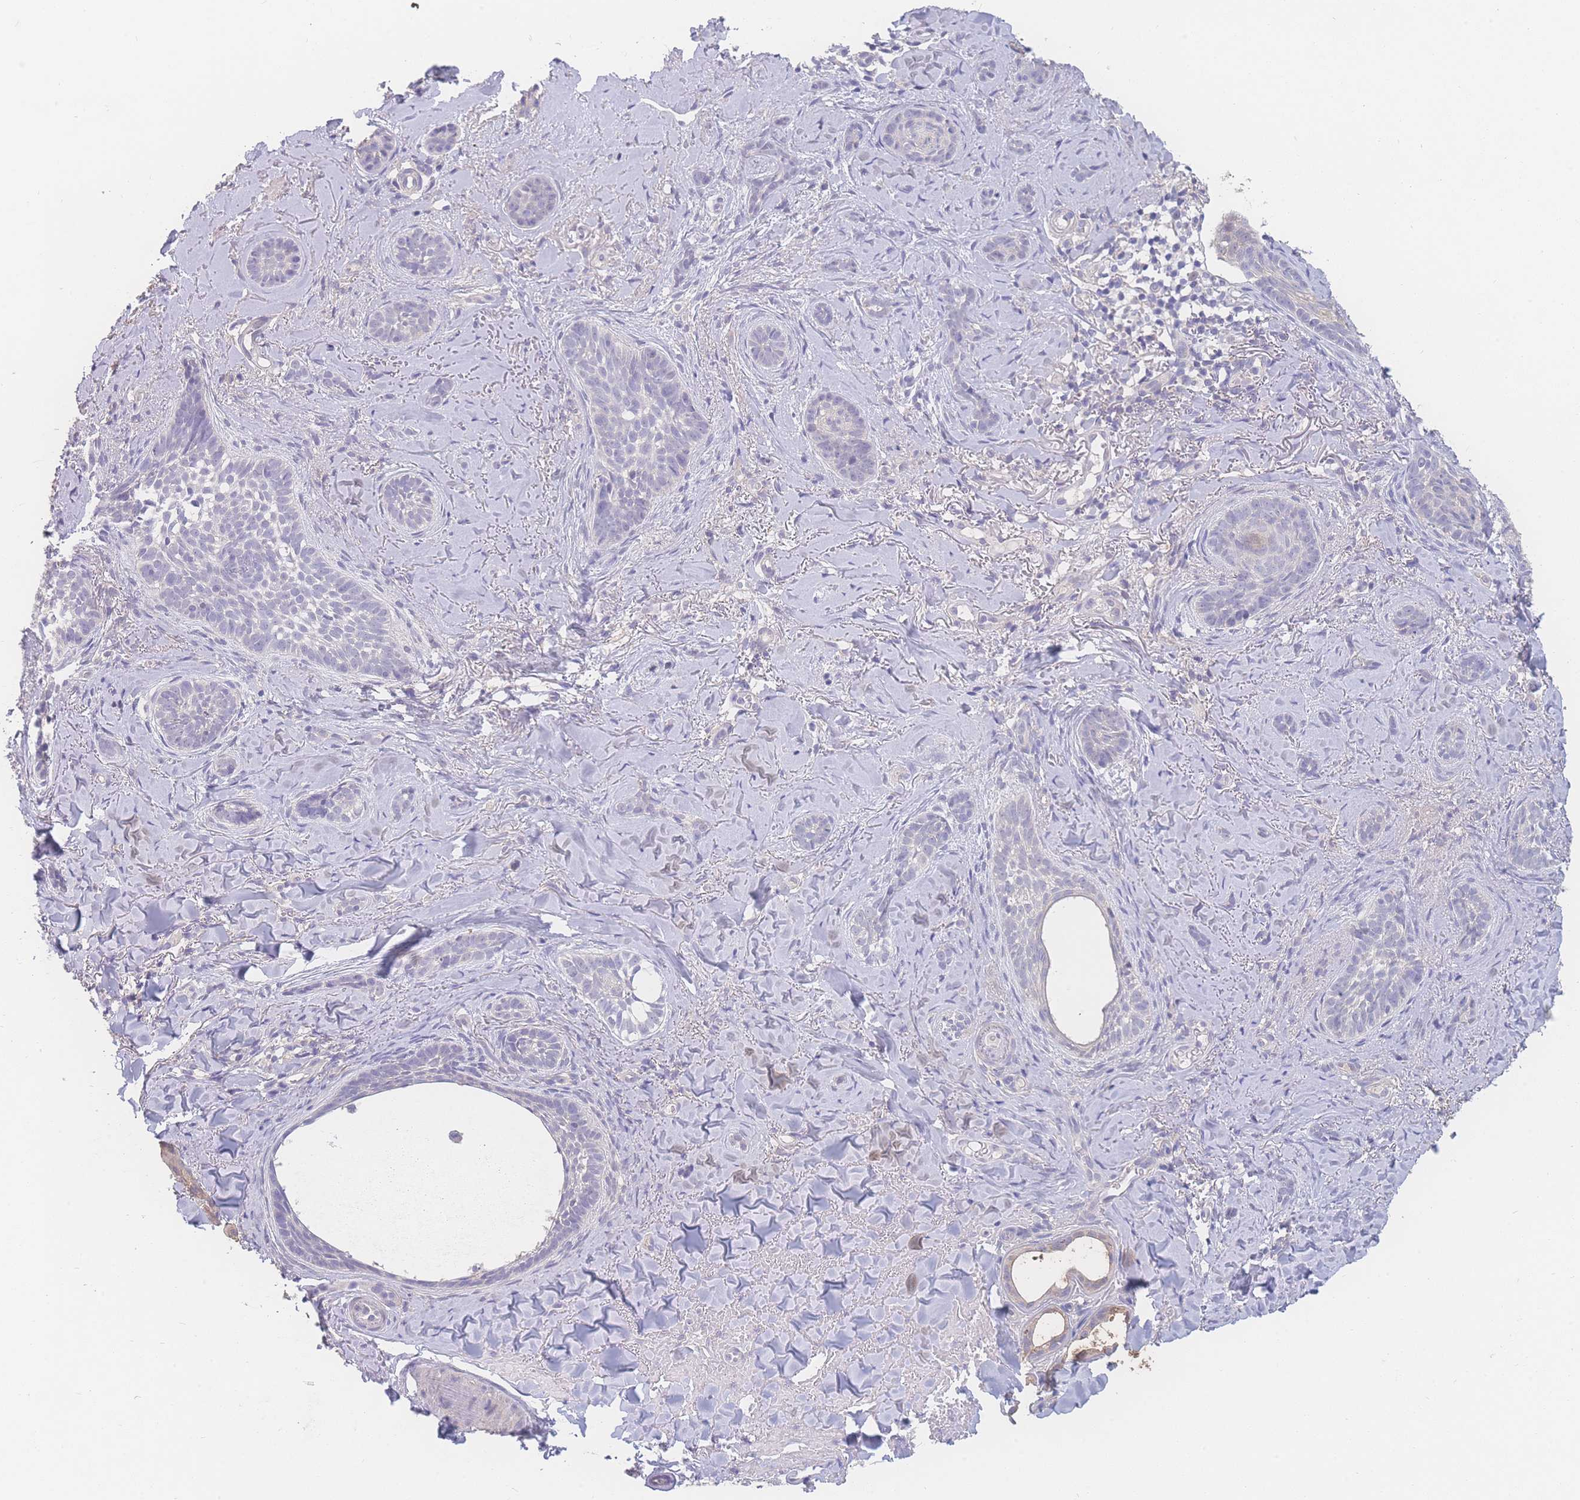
{"staining": {"intensity": "negative", "quantity": "none", "location": "none"}, "tissue": "skin cancer", "cell_type": "Tumor cells", "image_type": "cancer", "snomed": [{"axis": "morphology", "description": "Basal cell carcinoma"}, {"axis": "topography", "description": "Skin"}], "caption": "Tumor cells are negative for brown protein staining in skin cancer (basal cell carcinoma).", "gene": "GIPR", "patient": {"sex": "female", "age": 55}}